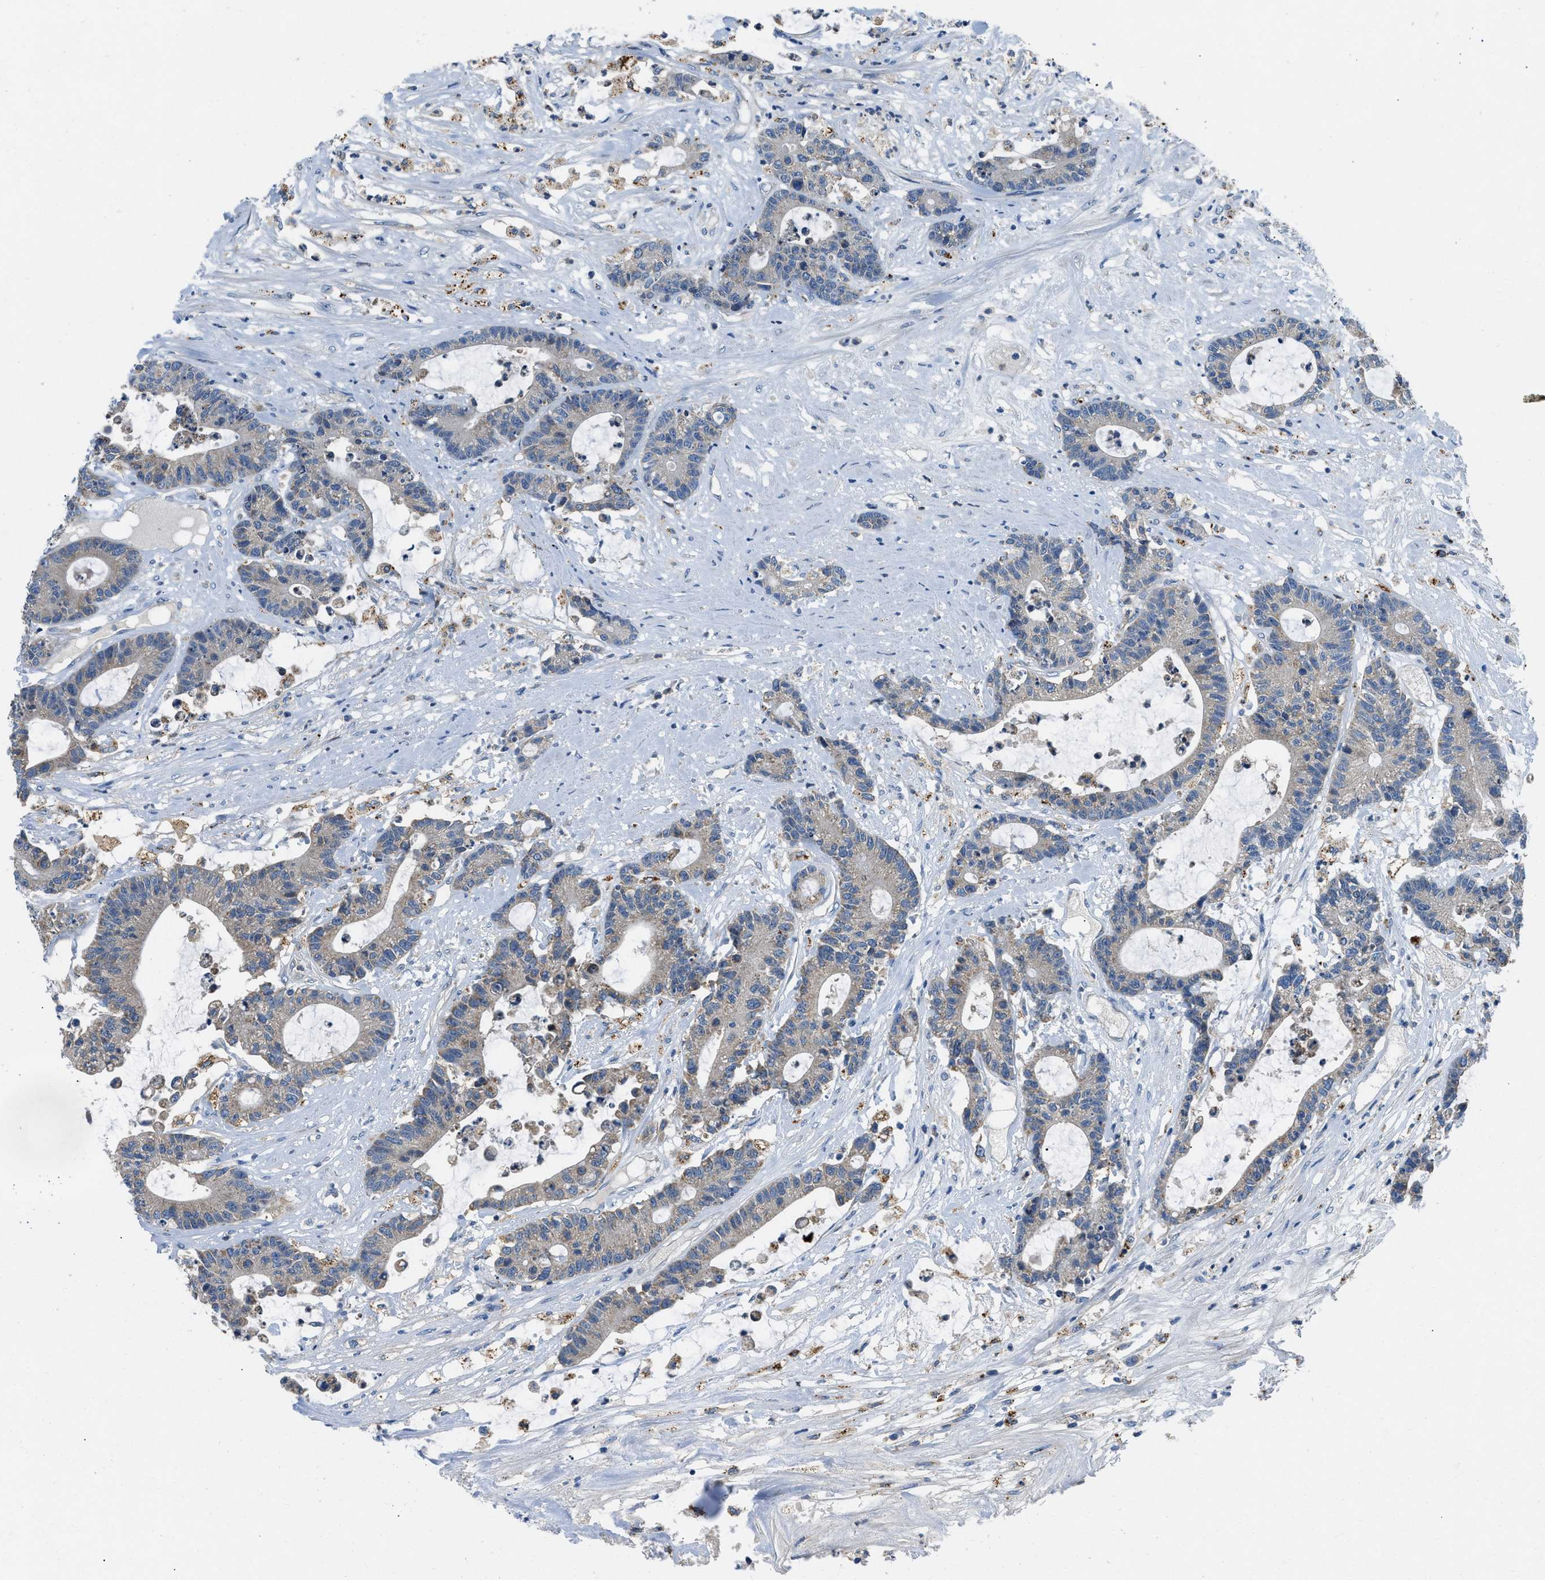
{"staining": {"intensity": "weak", "quantity": ">75%", "location": "cytoplasmic/membranous"}, "tissue": "colorectal cancer", "cell_type": "Tumor cells", "image_type": "cancer", "snomed": [{"axis": "morphology", "description": "Adenocarcinoma, NOS"}, {"axis": "topography", "description": "Colon"}], "caption": "Protein expression analysis of human colorectal cancer (adenocarcinoma) reveals weak cytoplasmic/membranous expression in about >75% of tumor cells.", "gene": "ADGRE3", "patient": {"sex": "female", "age": 84}}